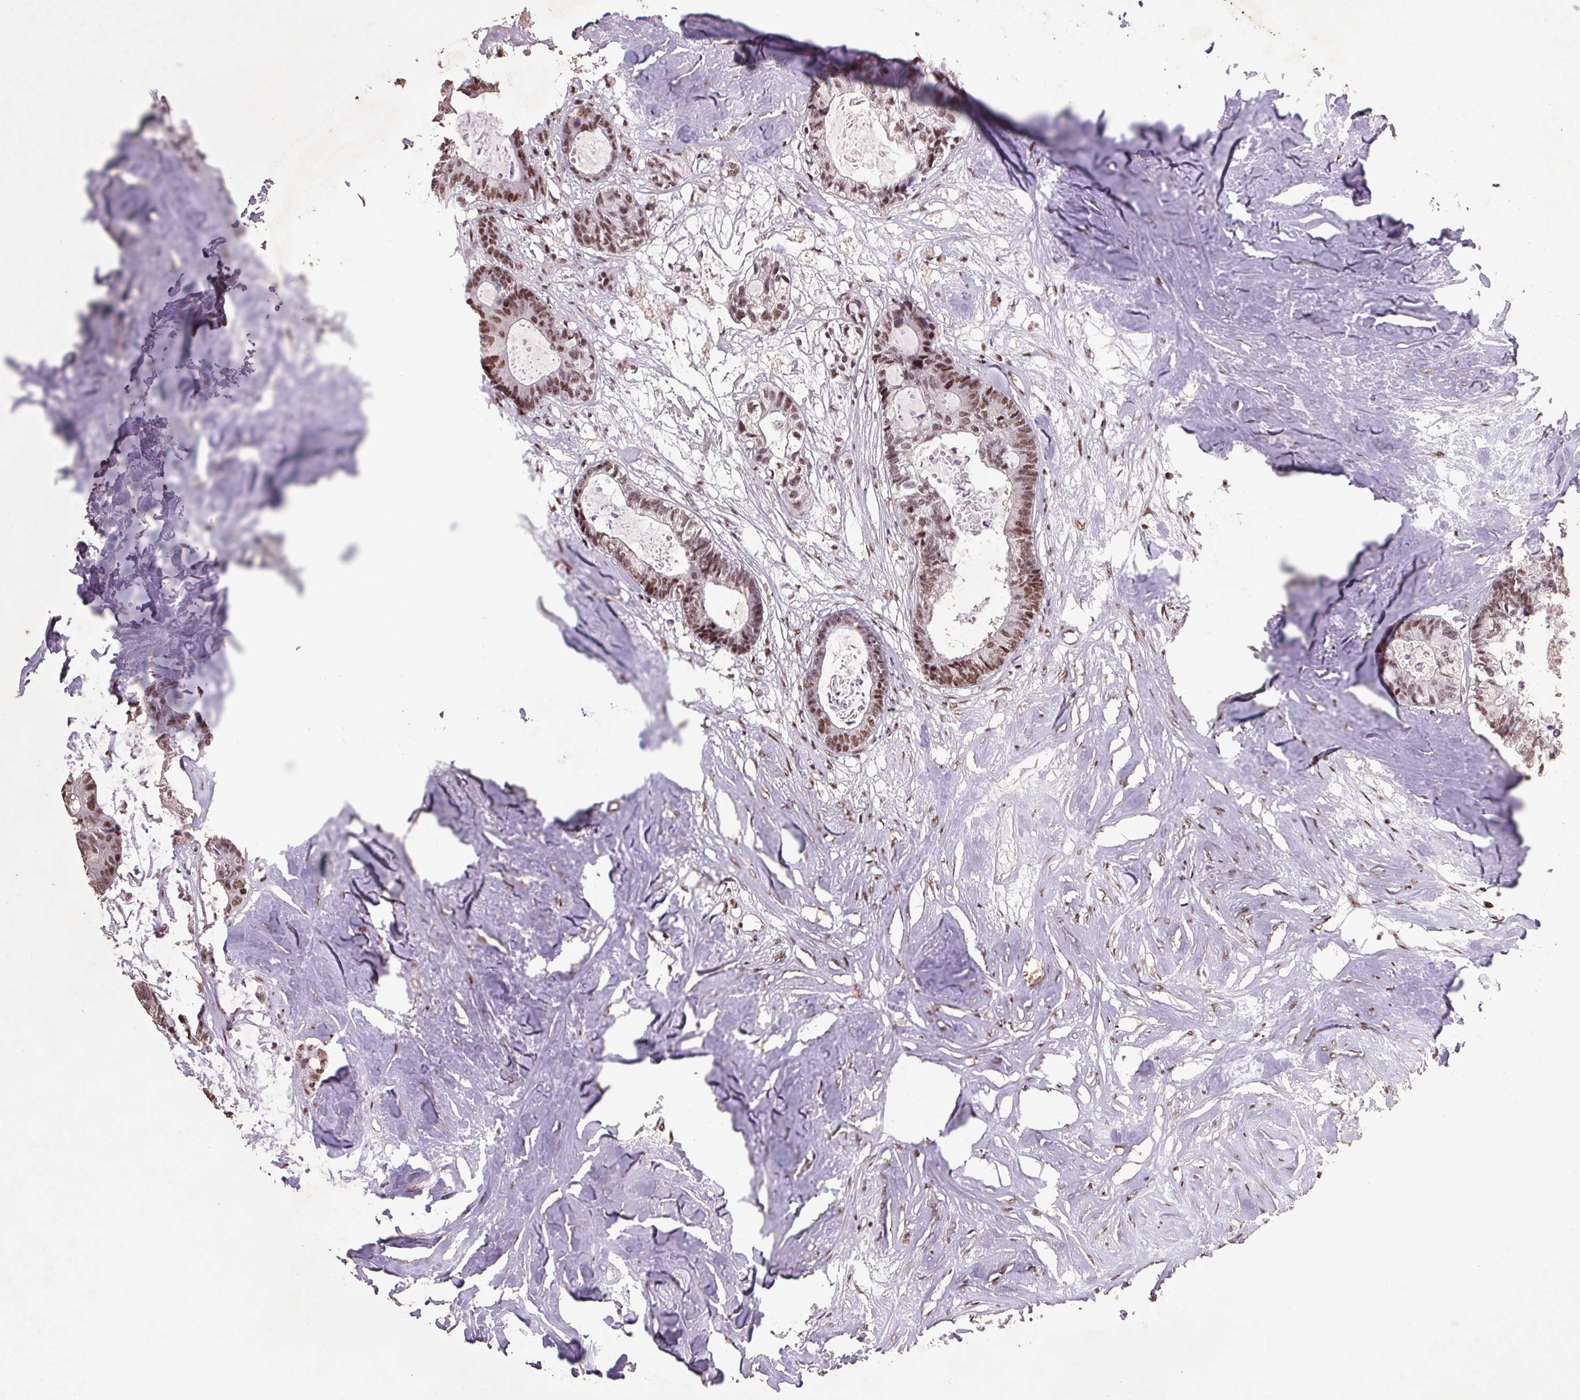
{"staining": {"intensity": "moderate", "quantity": ">75%", "location": "nuclear"}, "tissue": "colorectal cancer", "cell_type": "Tumor cells", "image_type": "cancer", "snomed": [{"axis": "morphology", "description": "Adenocarcinoma, NOS"}, {"axis": "topography", "description": "Colon"}, {"axis": "topography", "description": "Rectum"}], "caption": "A micrograph showing moderate nuclear expression in approximately >75% of tumor cells in colorectal cancer (adenocarcinoma), as visualized by brown immunohistochemical staining.", "gene": "LDLRAD4", "patient": {"sex": "male", "age": 57}}